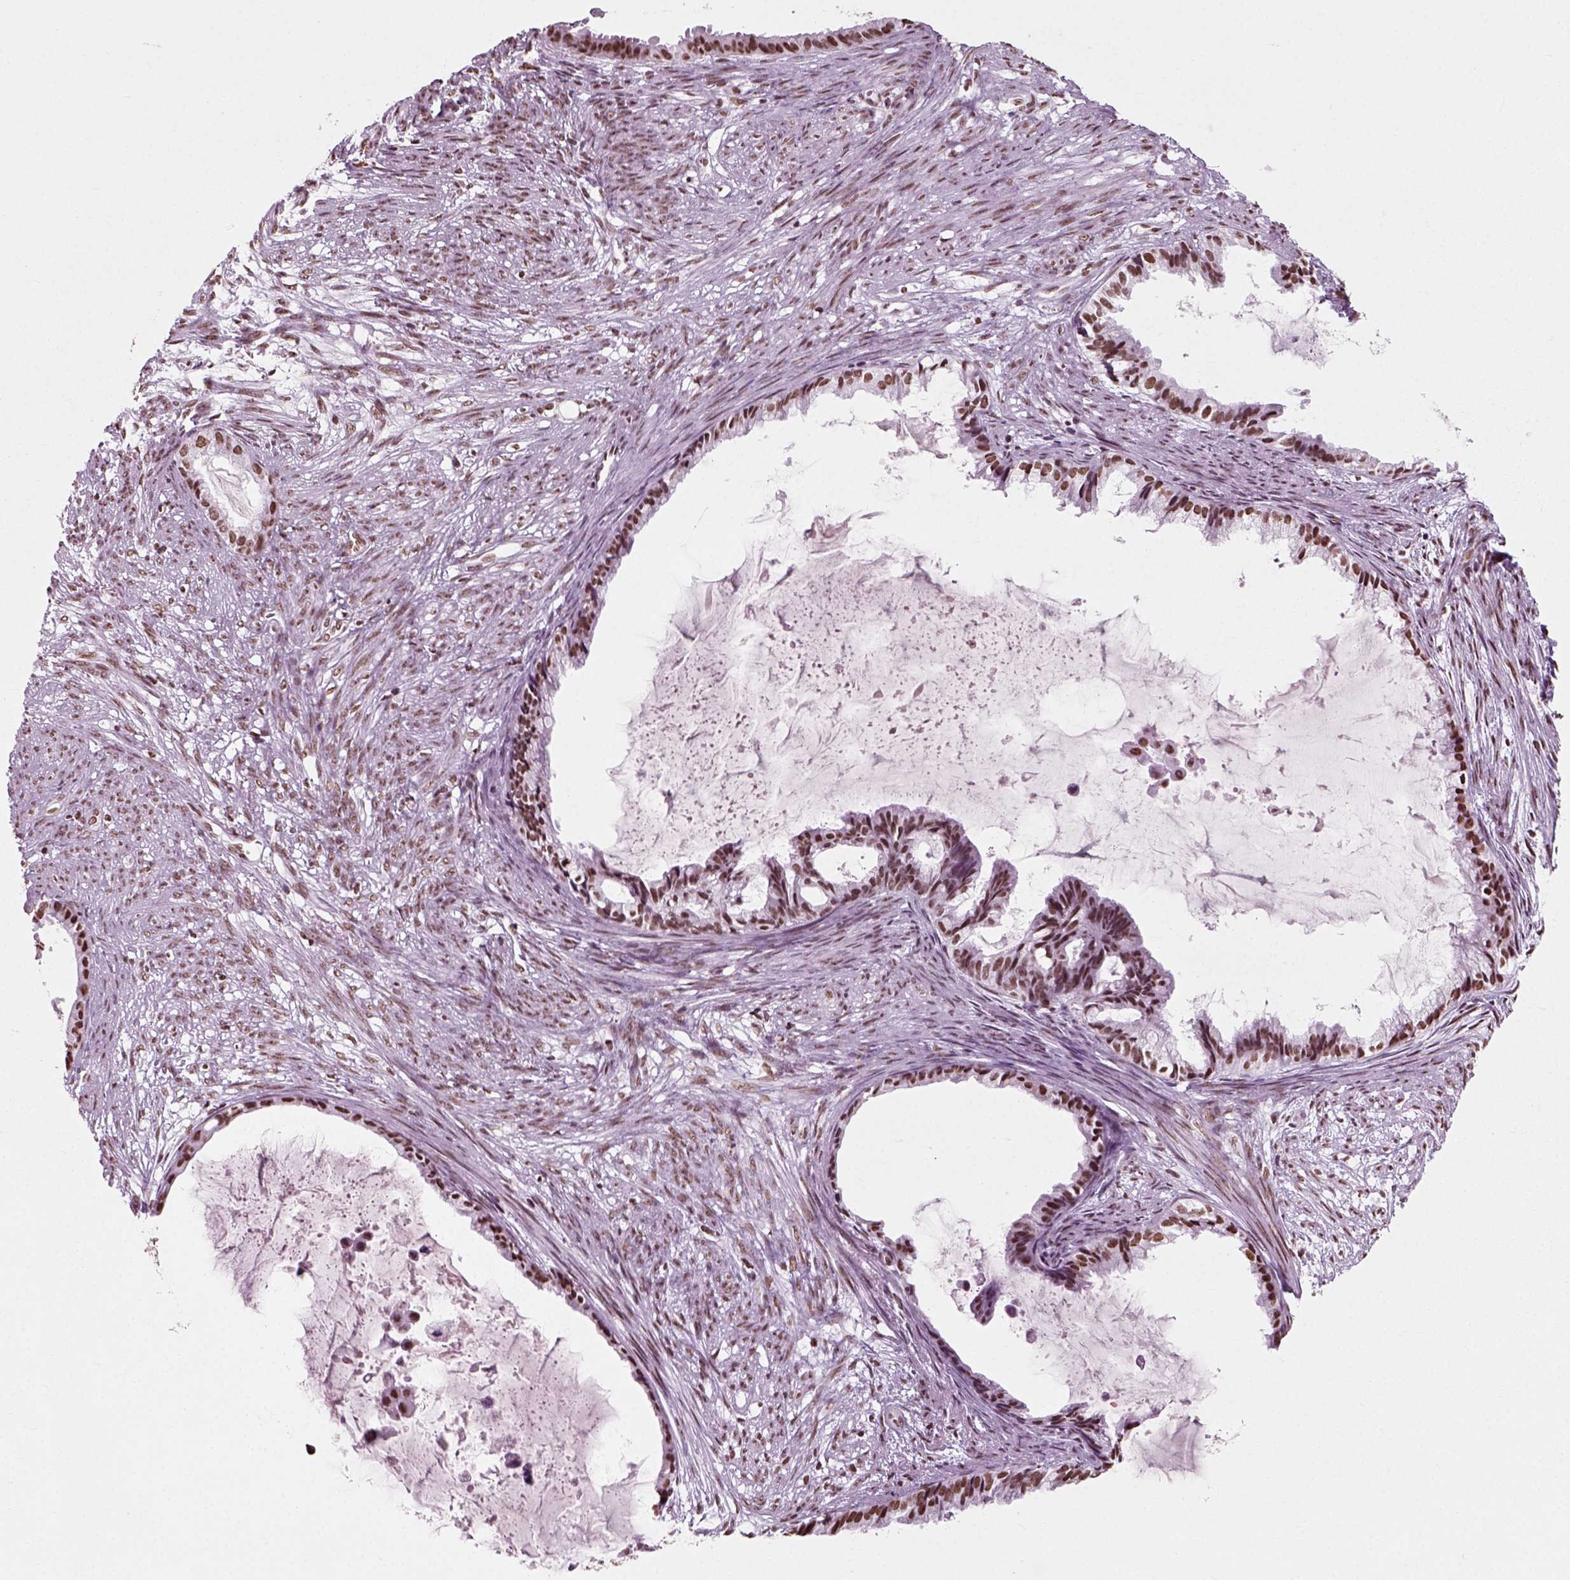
{"staining": {"intensity": "strong", "quantity": ">75%", "location": "nuclear"}, "tissue": "endometrial cancer", "cell_type": "Tumor cells", "image_type": "cancer", "snomed": [{"axis": "morphology", "description": "Adenocarcinoma, NOS"}, {"axis": "topography", "description": "Endometrium"}], "caption": "Protein staining of endometrial adenocarcinoma tissue shows strong nuclear staining in about >75% of tumor cells.", "gene": "POLR1H", "patient": {"sex": "female", "age": 86}}